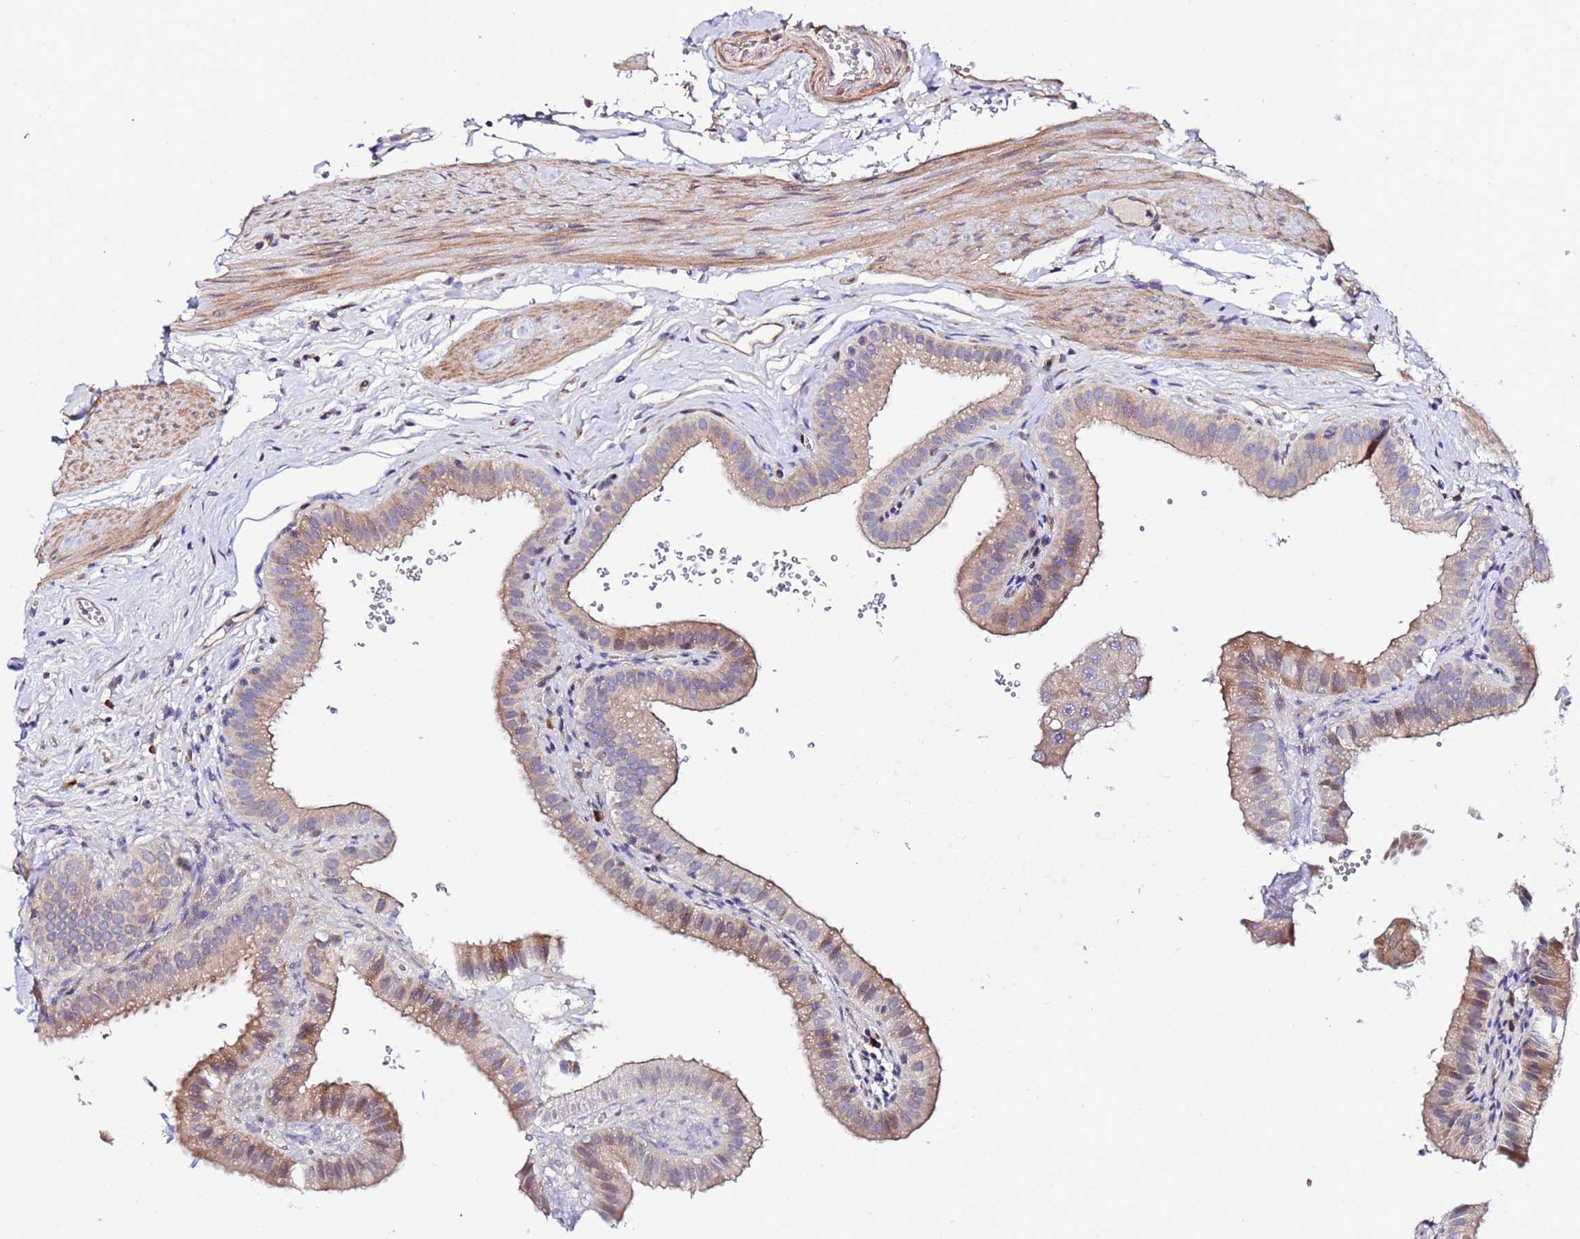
{"staining": {"intensity": "moderate", "quantity": "25%-75%", "location": "cytoplasmic/membranous"}, "tissue": "gallbladder", "cell_type": "Glandular cells", "image_type": "normal", "snomed": [{"axis": "morphology", "description": "Normal tissue, NOS"}, {"axis": "topography", "description": "Gallbladder"}], "caption": "Gallbladder stained with a protein marker displays moderate staining in glandular cells.", "gene": "JRKL", "patient": {"sex": "female", "age": 61}}